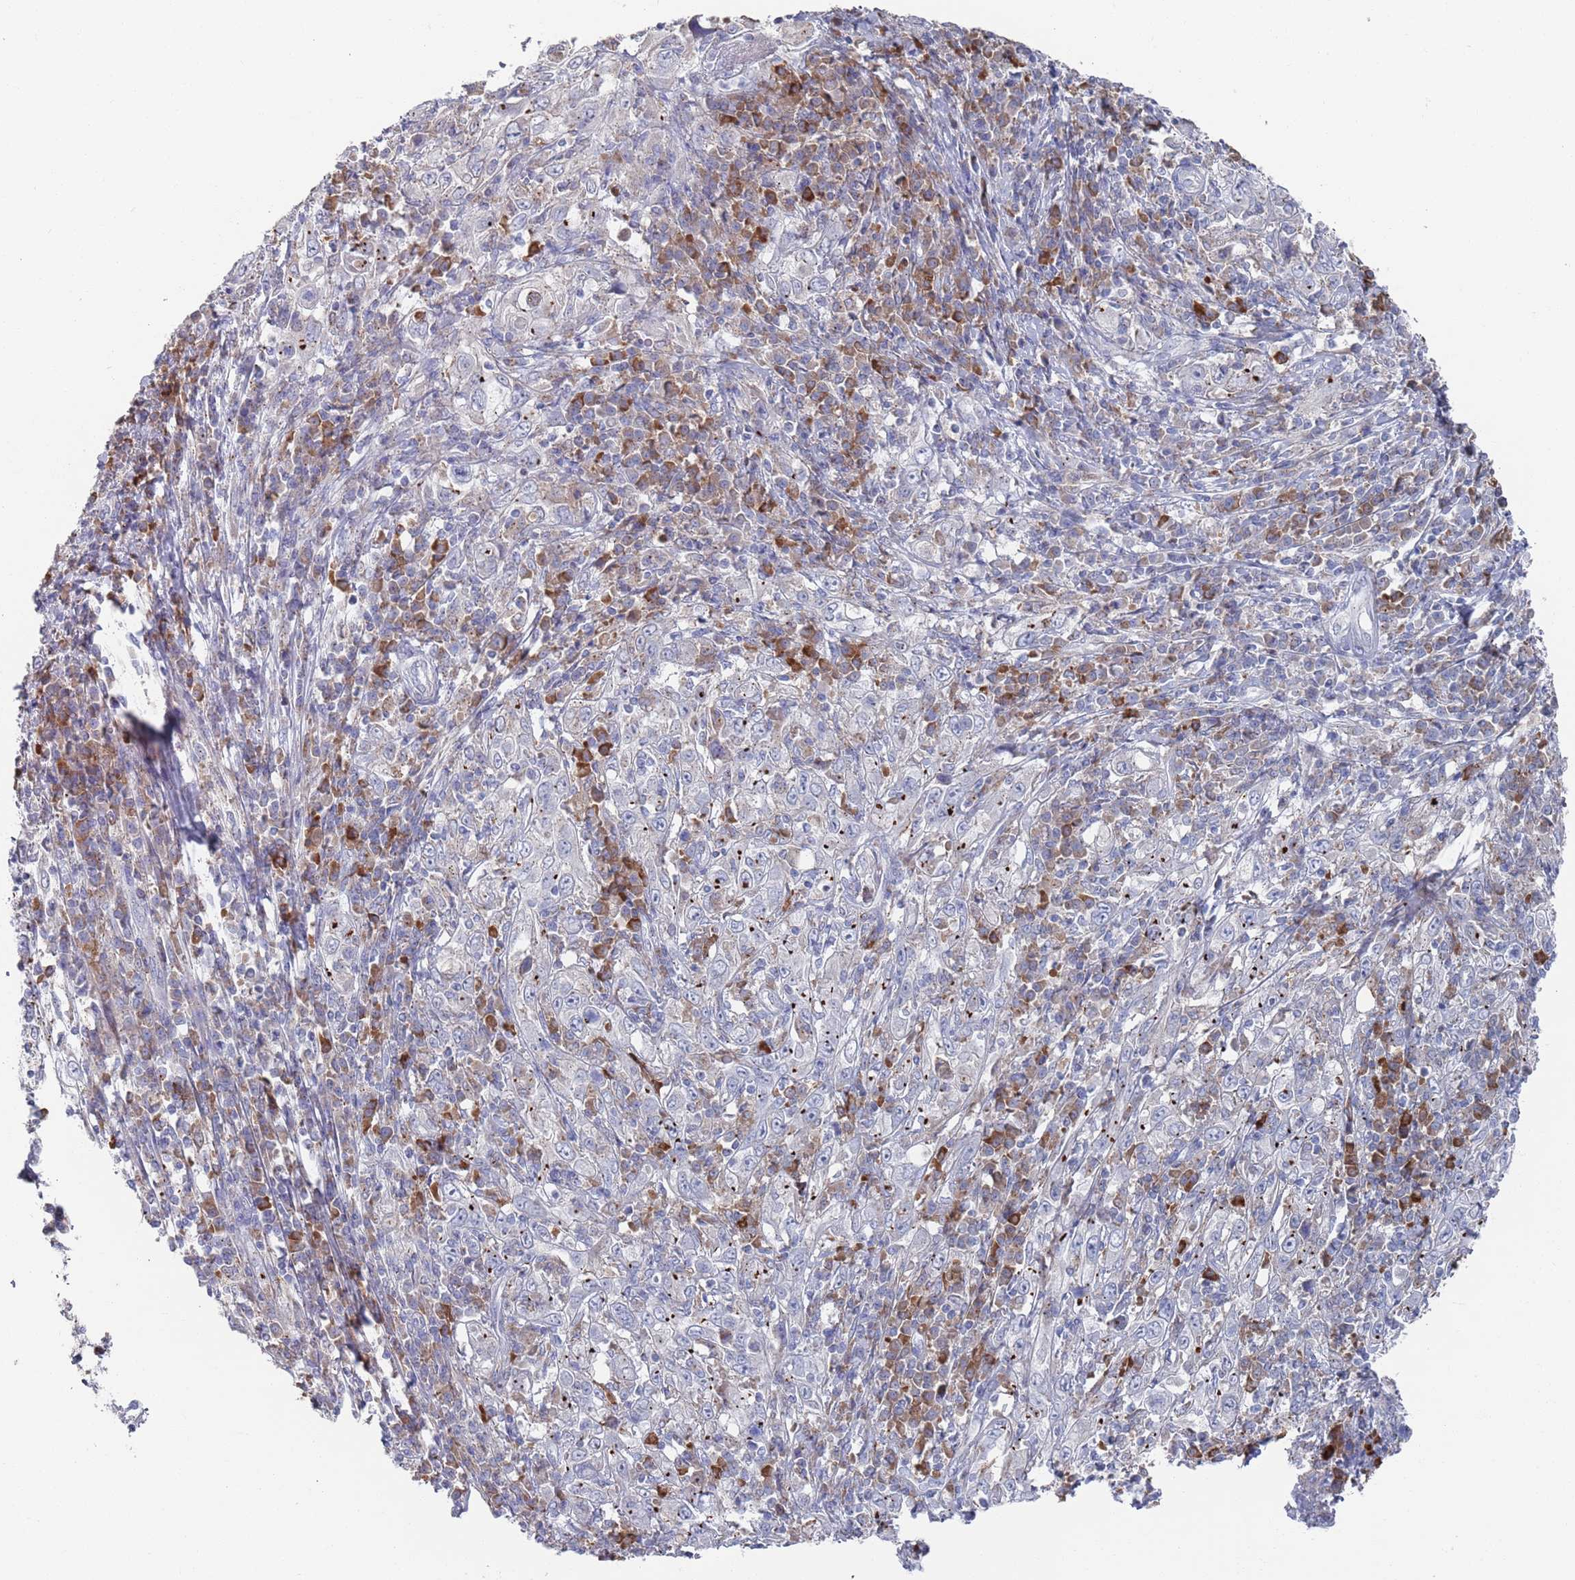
{"staining": {"intensity": "moderate", "quantity": "<25%", "location": "cytoplasmic/membranous"}, "tissue": "cervical cancer", "cell_type": "Tumor cells", "image_type": "cancer", "snomed": [{"axis": "morphology", "description": "Squamous cell carcinoma, NOS"}, {"axis": "topography", "description": "Cervix"}], "caption": "The immunohistochemical stain shows moderate cytoplasmic/membranous positivity in tumor cells of squamous cell carcinoma (cervical) tissue.", "gene": "MAT1A", "patient": {"sex": "female", "age": 46}}